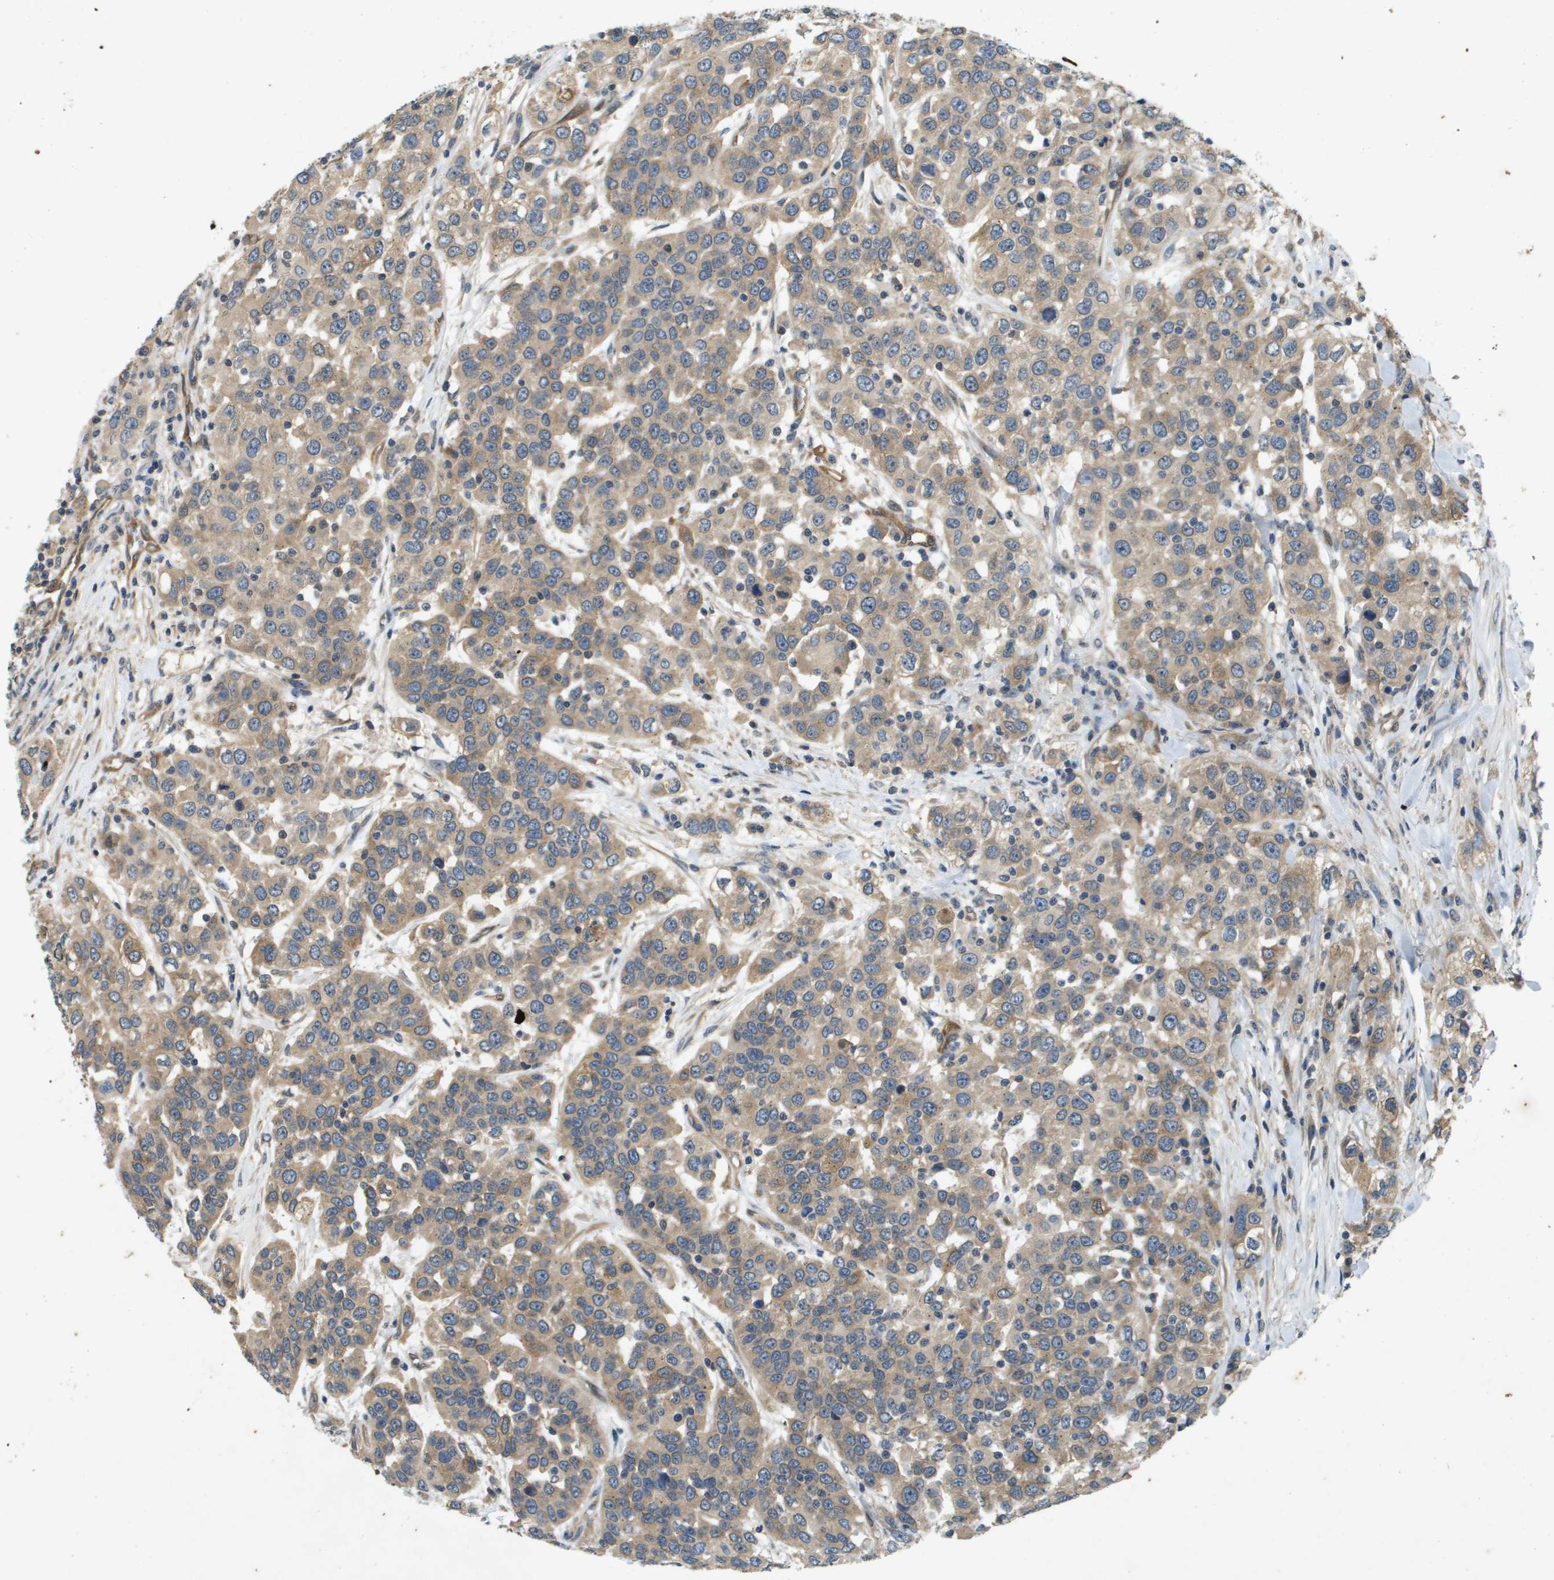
{"staining": {"intensity": "weak", "quantity": ">75%", "location": "cytoplasmic/membranous"}, "tissue": "urothelial cancer", "cell_type": "Tumor cells", "image_type": "cancer", "snomed": [{"axis": "morphology", "description": "Urothelial carcinoma, High grade"}, {"axis": "topography", "description": "Urinary bladder"}], "caption": "Tumor cells reveal low levels of weak cytoplasmic/membranous expression in approximately >75% of cells in human urothelial carcinoma (high-grade). Immunohistochemistry stains the protein in brown and the nuclei are stained blue.", "gene": "PGAP3", "patient": {"sex": "female", "age": 80}}